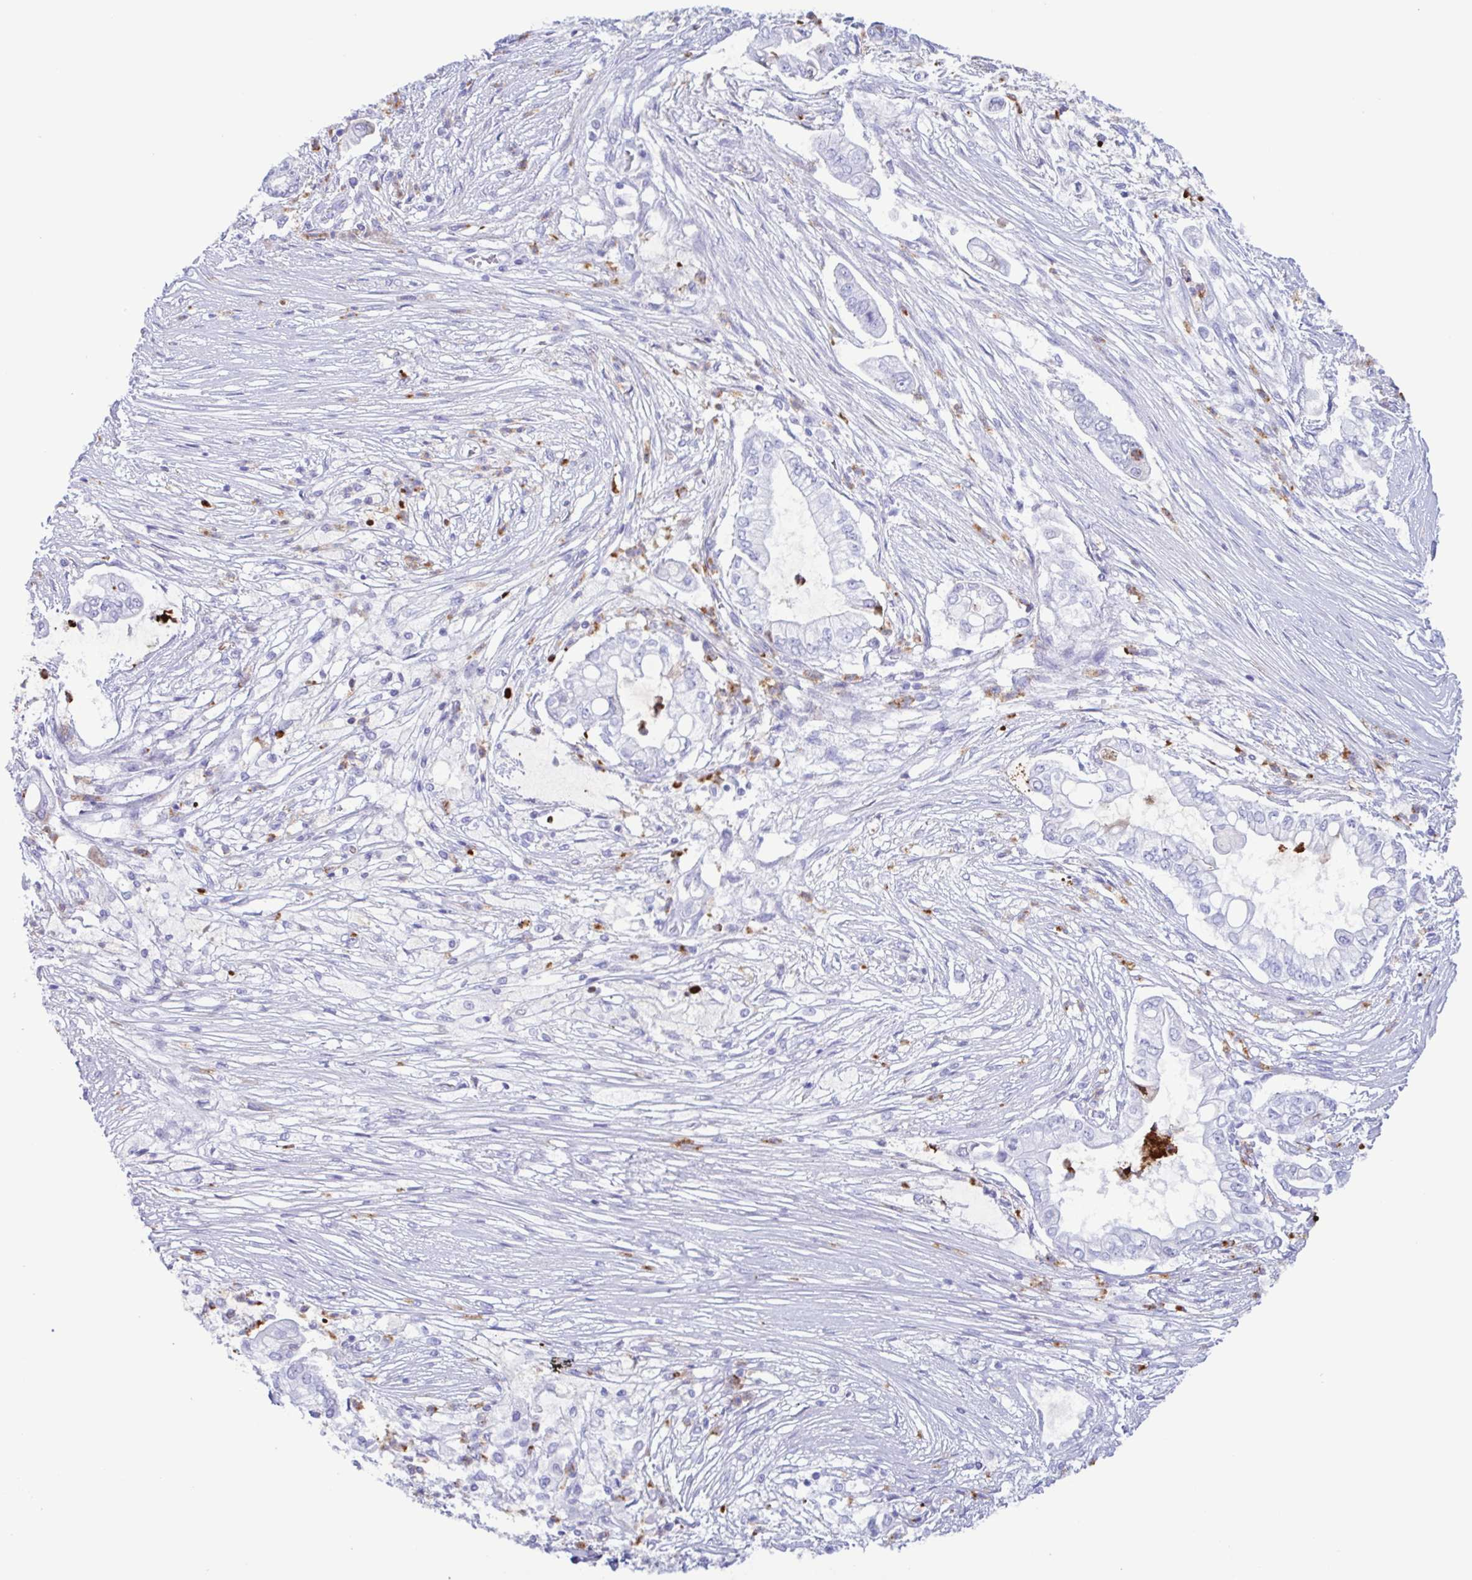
{"staining": {"intensity": "negative", "quantity": "none", "location": "none"}, "tissue": "pancreatic cancer", "cell_type": "Tumor cells", "image_type": "cancer", "snomed": [{"axis": "morphology", "description": "Adenocarcinoma, NOS"}, {"axis": "topography", "description": "Pancreas"}], "caption": "Pancreatic cancer (adenocarcinoma) stained for a protein using IHC exhibits no expression tumor cells.", "gene": "LTF", "patient": {"sex": "female", "age": 69}}